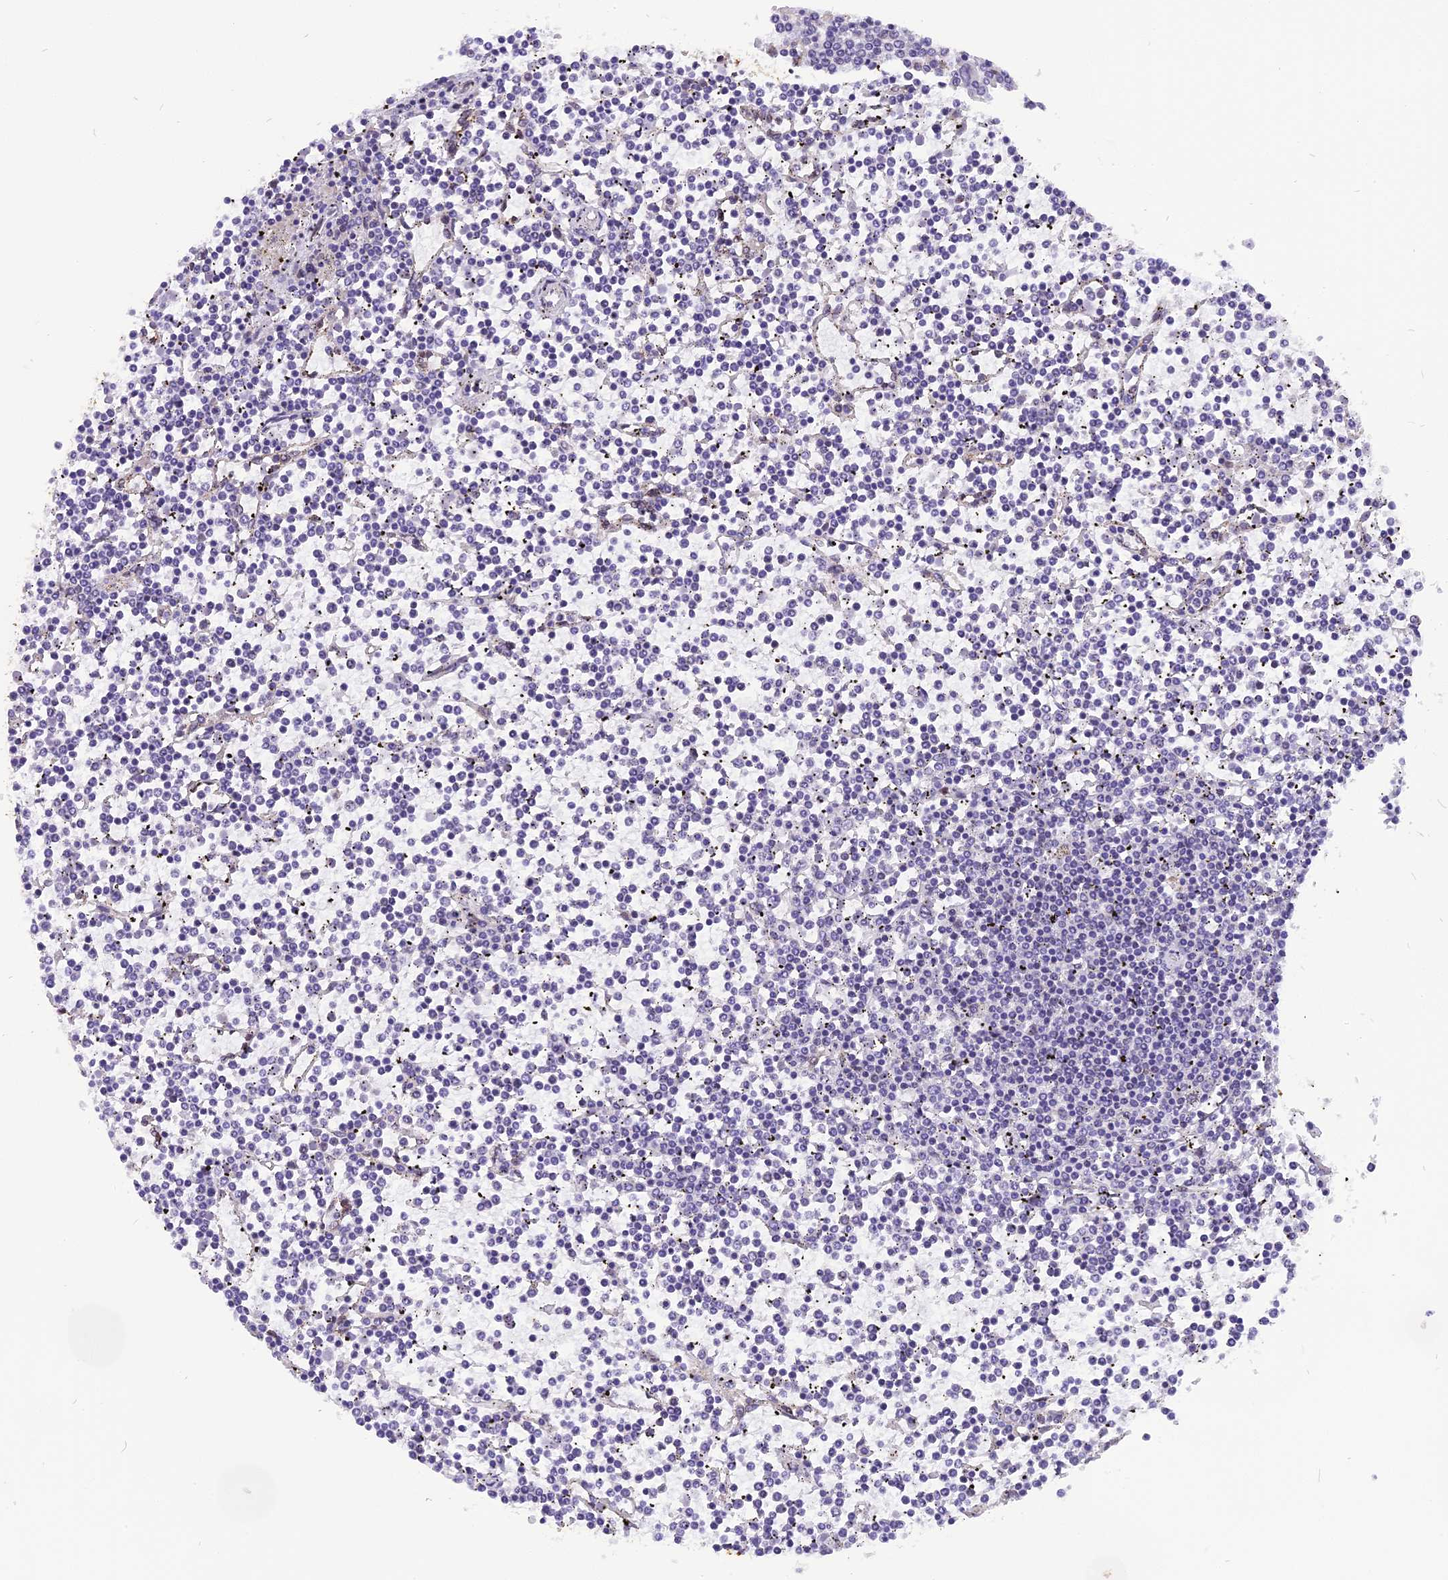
{"staining": {"intensity": "negative", "quantity": "none", "location": "none"}, "tissue": "lymphoma", "cell_type": "Tumor cells", "image_type": "cancer", "snomed": [{"axis": "morphology", "description": "Malignant lymphoma, non-Hodgkin's type, Low grade"}, {"axis": "topography", "description": "Spleen"}], "caption": "Protein analysis of lymphoma displays no significant positivity in tumor cells.", "gene": "IRF2BP1", "patient": {"sex": "female", "age": 19}}